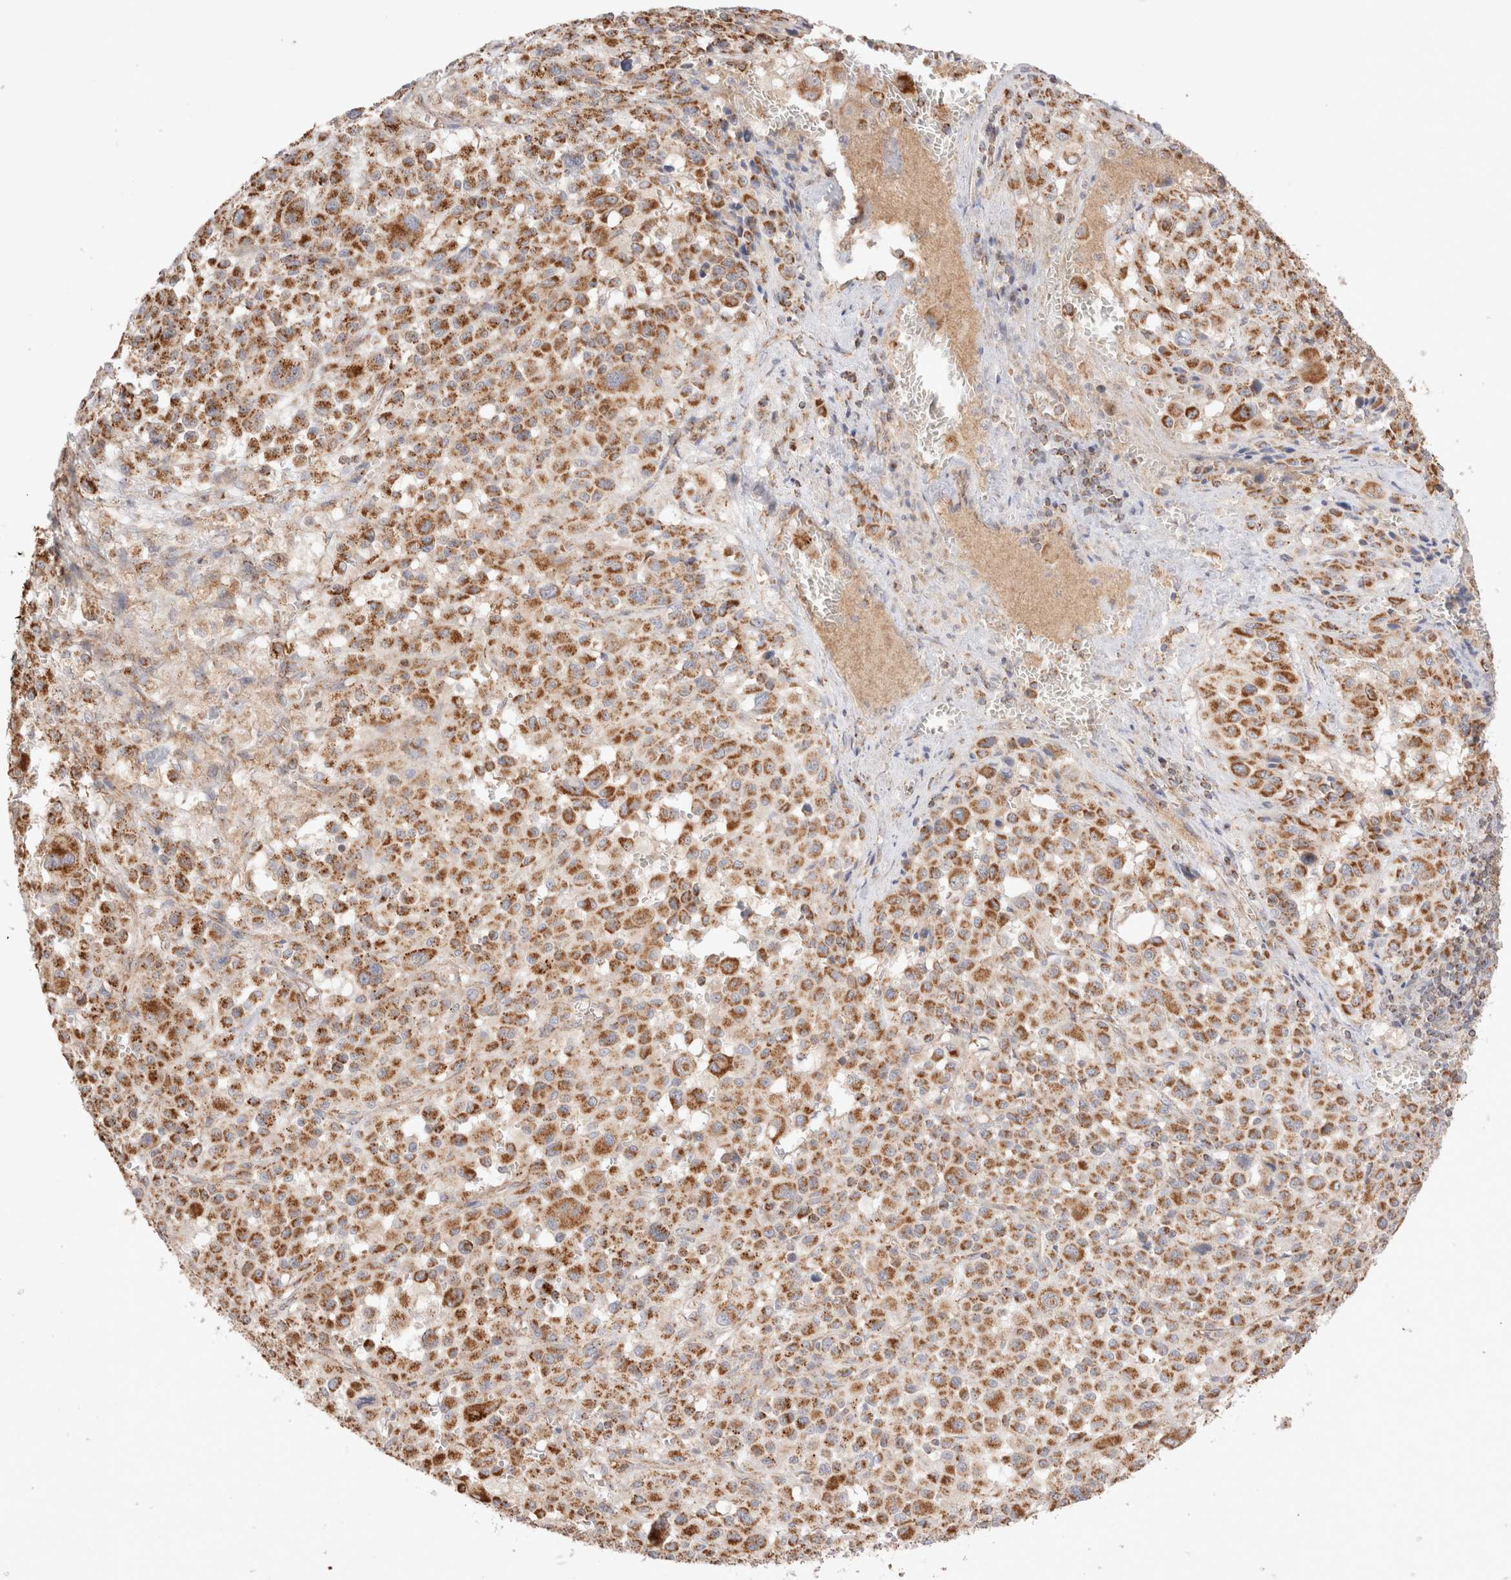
{"staining": {"intensity": "moderate", "quantity": ">75%", "location": "cytoplasmic/membranous"}, "tissue": "melanoma", "cell_type": "Tumor cells", "image_type": "cancer", "snomed": [{"axis": "morphology", "description": "Malignant melanoma, Metastatic site"}, {"axis": "topography", "description": "Skin"}], "caption": "Malignant melanoma (metastatic site) stained for a protein displays moderate cytoplasmic/membranous positivity in tumor cells. (DAB IHC with brightfield microscopy, high magnification).", "gene": "TMPPE", "patient": {"sex": "female", "age": 74}}